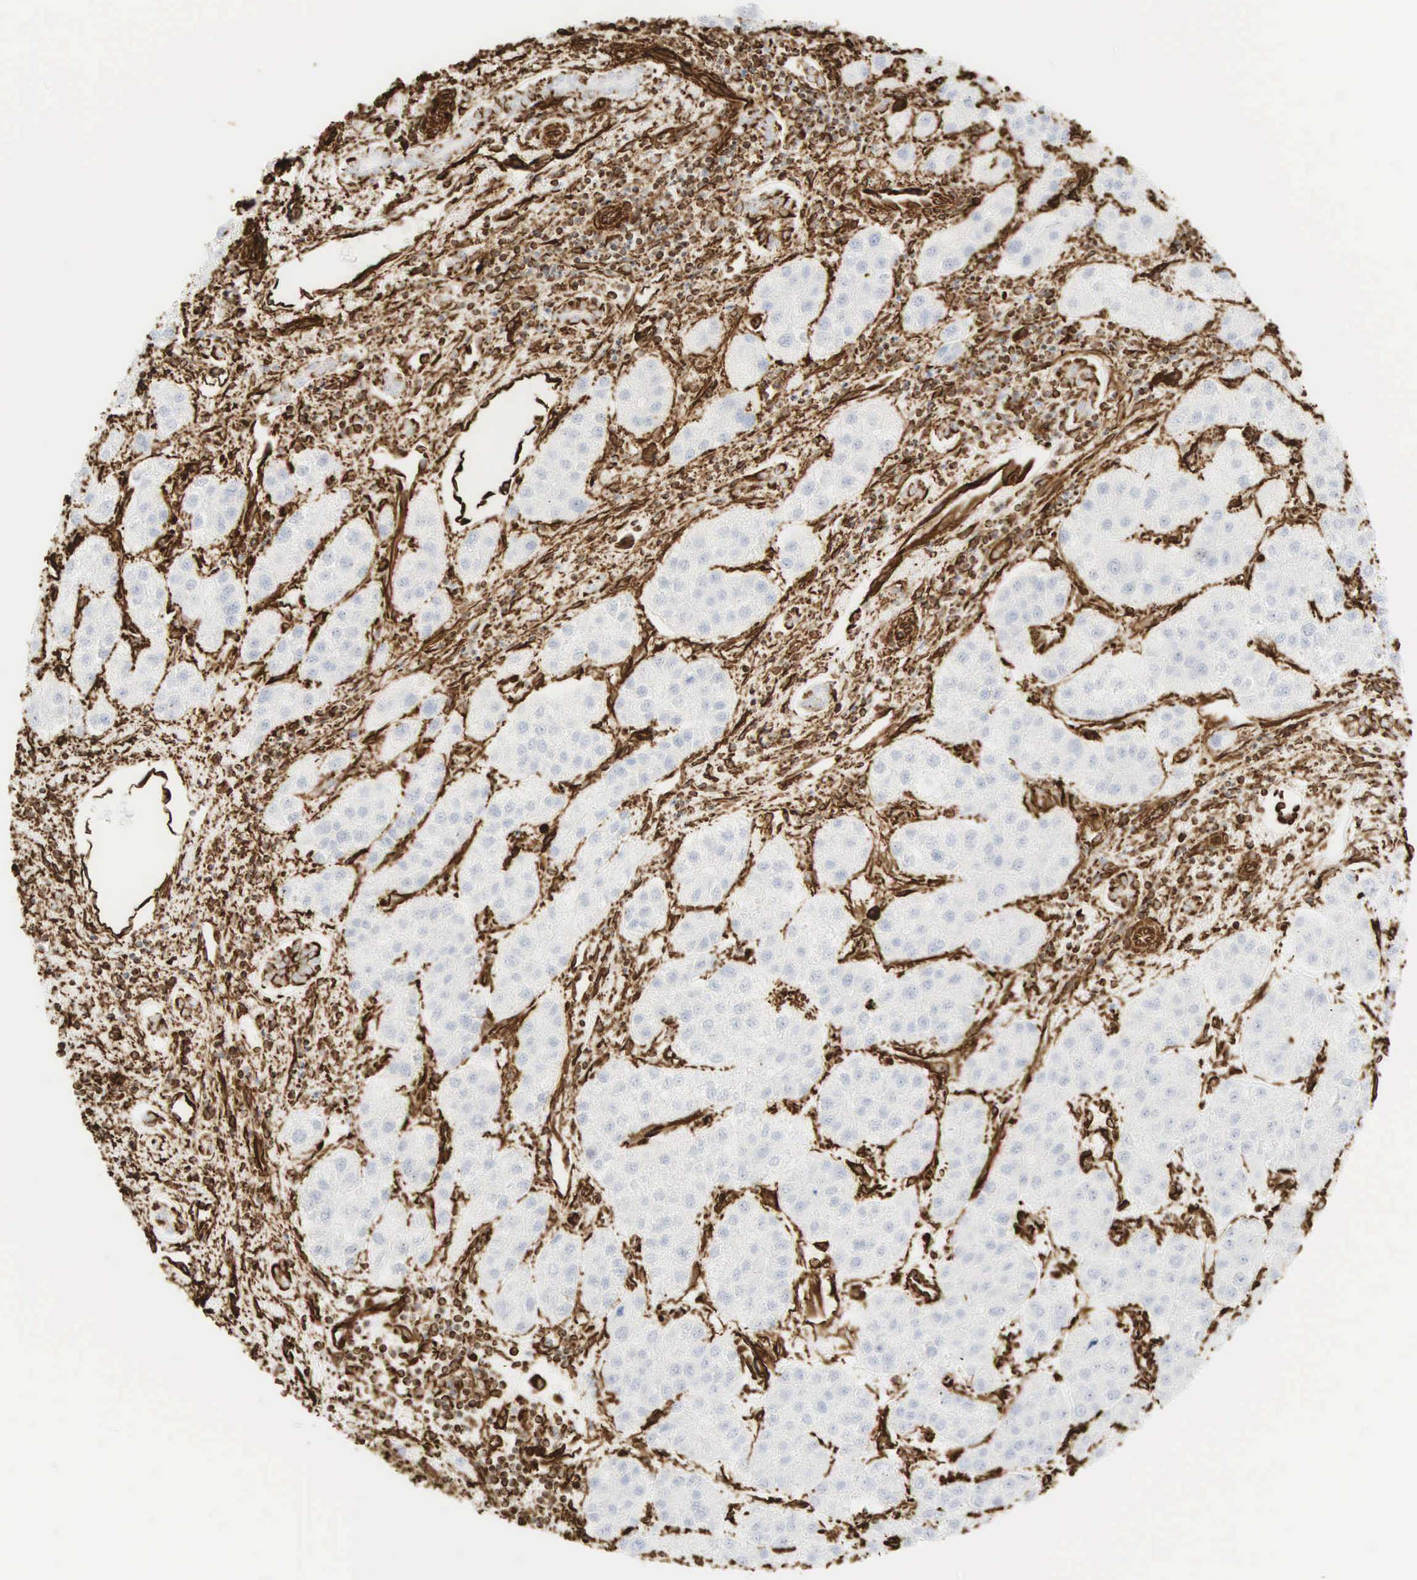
{"staining": {"intensity": "strong", "quantity": "<25%", "location": "cytoplasmic/membranous"}, "tissue": "liver cancer", "cell_type": "Tumor cells", "image_type": "cancer", "snomed": [{"axis": "morphology", "description": "Carcinoma, Hepatocellular, NOS"}, {"axis": "topography", "description": "Liver"}], "caption": "There is medium levels of strong cytoplasmic/membranous staining in tumor cells of liver hepatocellular carcinoma, as demonstrated by immunohistochemical staining (brown color).", "gene": "VIM", "patient": {"sex": "female", "age": 85}}